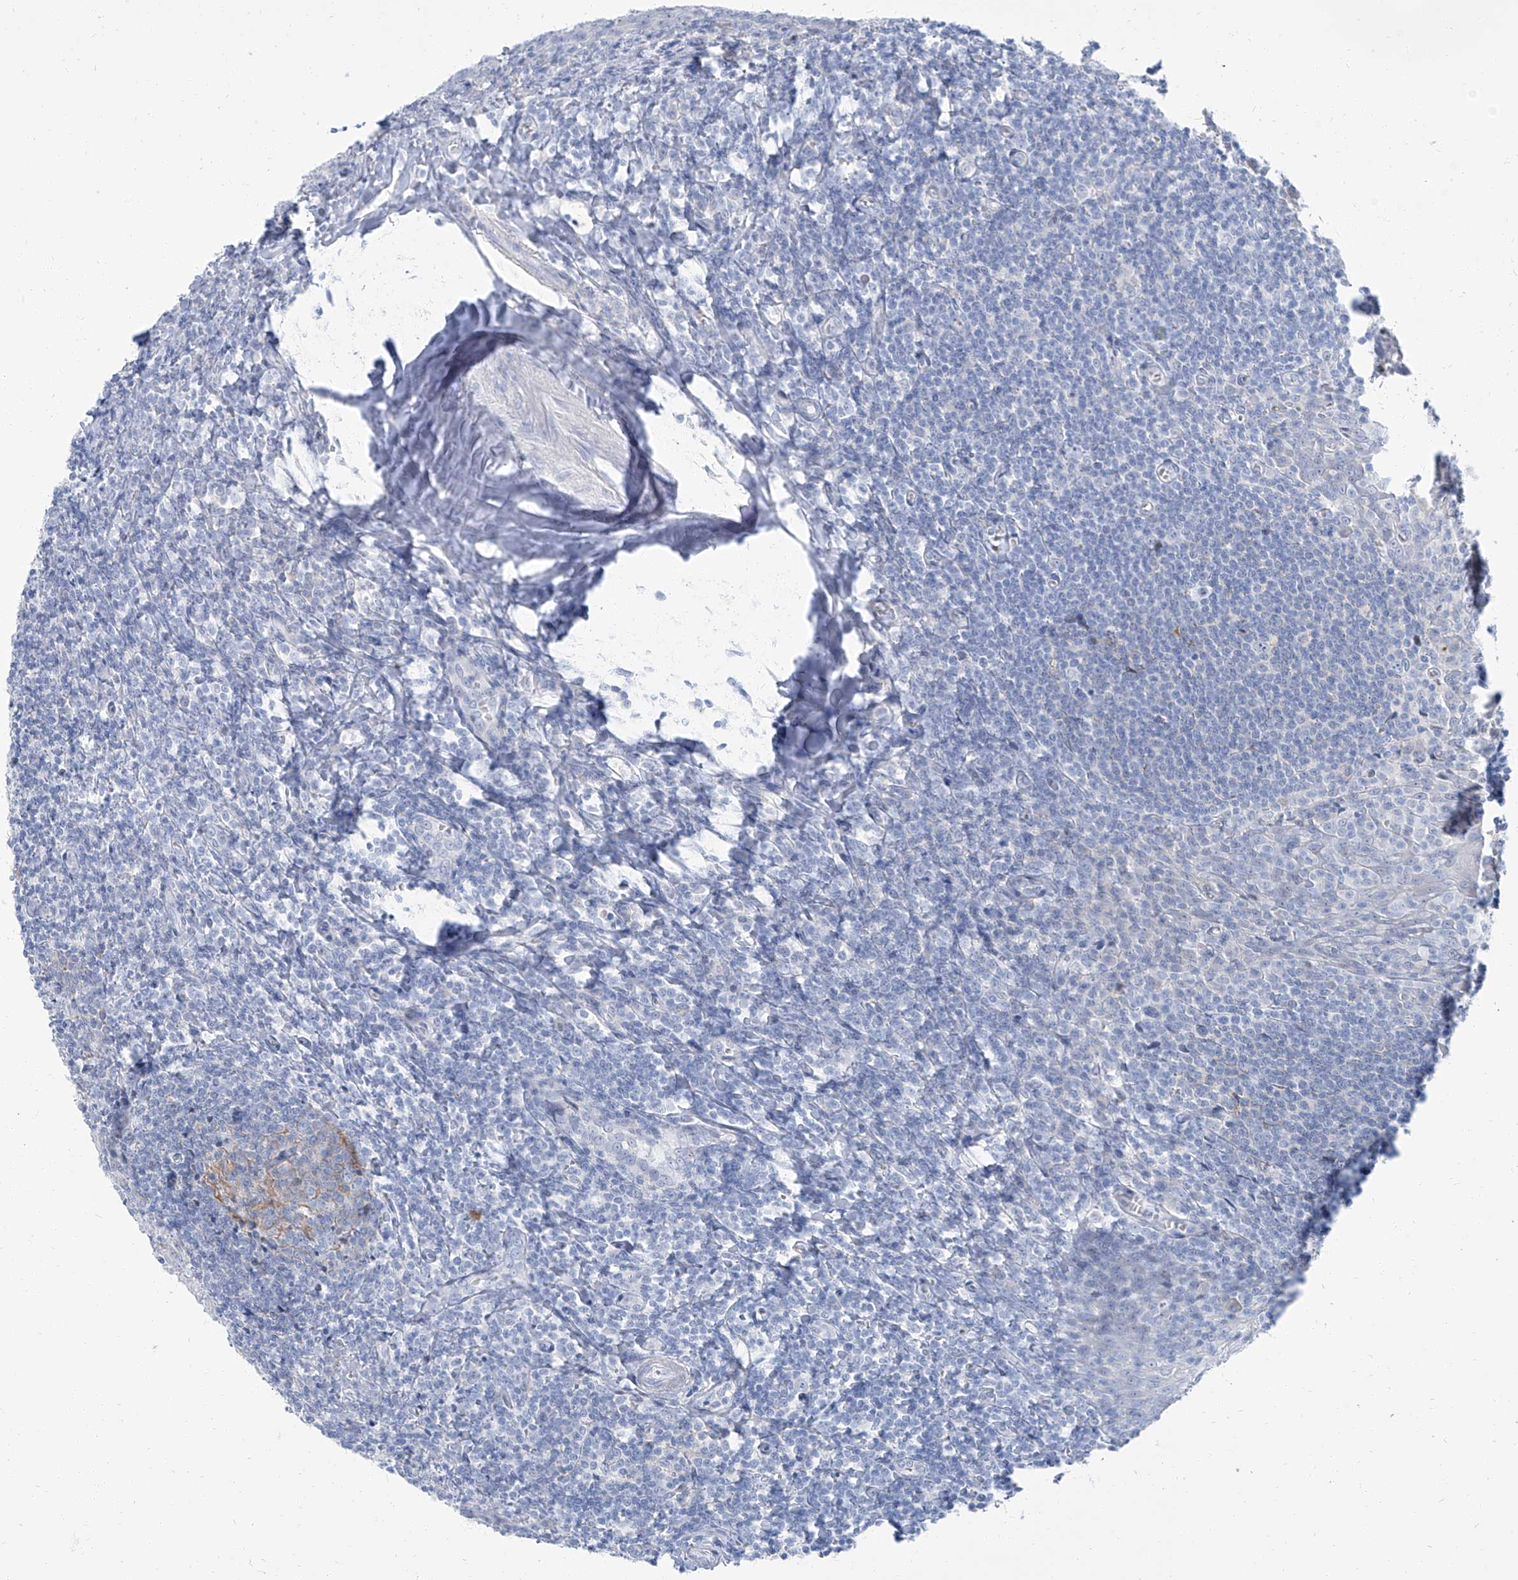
{"staining": {"intensity": "negative", "quantity": "none", "location": "none"}, "tissue": "tonsil", "cell_type": "Germinal center cells", "image_type": "normal", "snomed": [{"axis": "morphology", "description": "Normal tissue, NOS"}, {"axis": "topography", "description": "Tonsil"}], "caption": "IHC histopathology image of unremarkable tonsil stained for a protein (brown), which reveals no positivity in germinal center cells. The staining is performed using DAB (3,3'-diaminobenzidine) brown chromogen with nuclei counter-stained in using hematoxylin.", "gene": "TXLNB", "patient": {"sex": "male", "age": 27}}